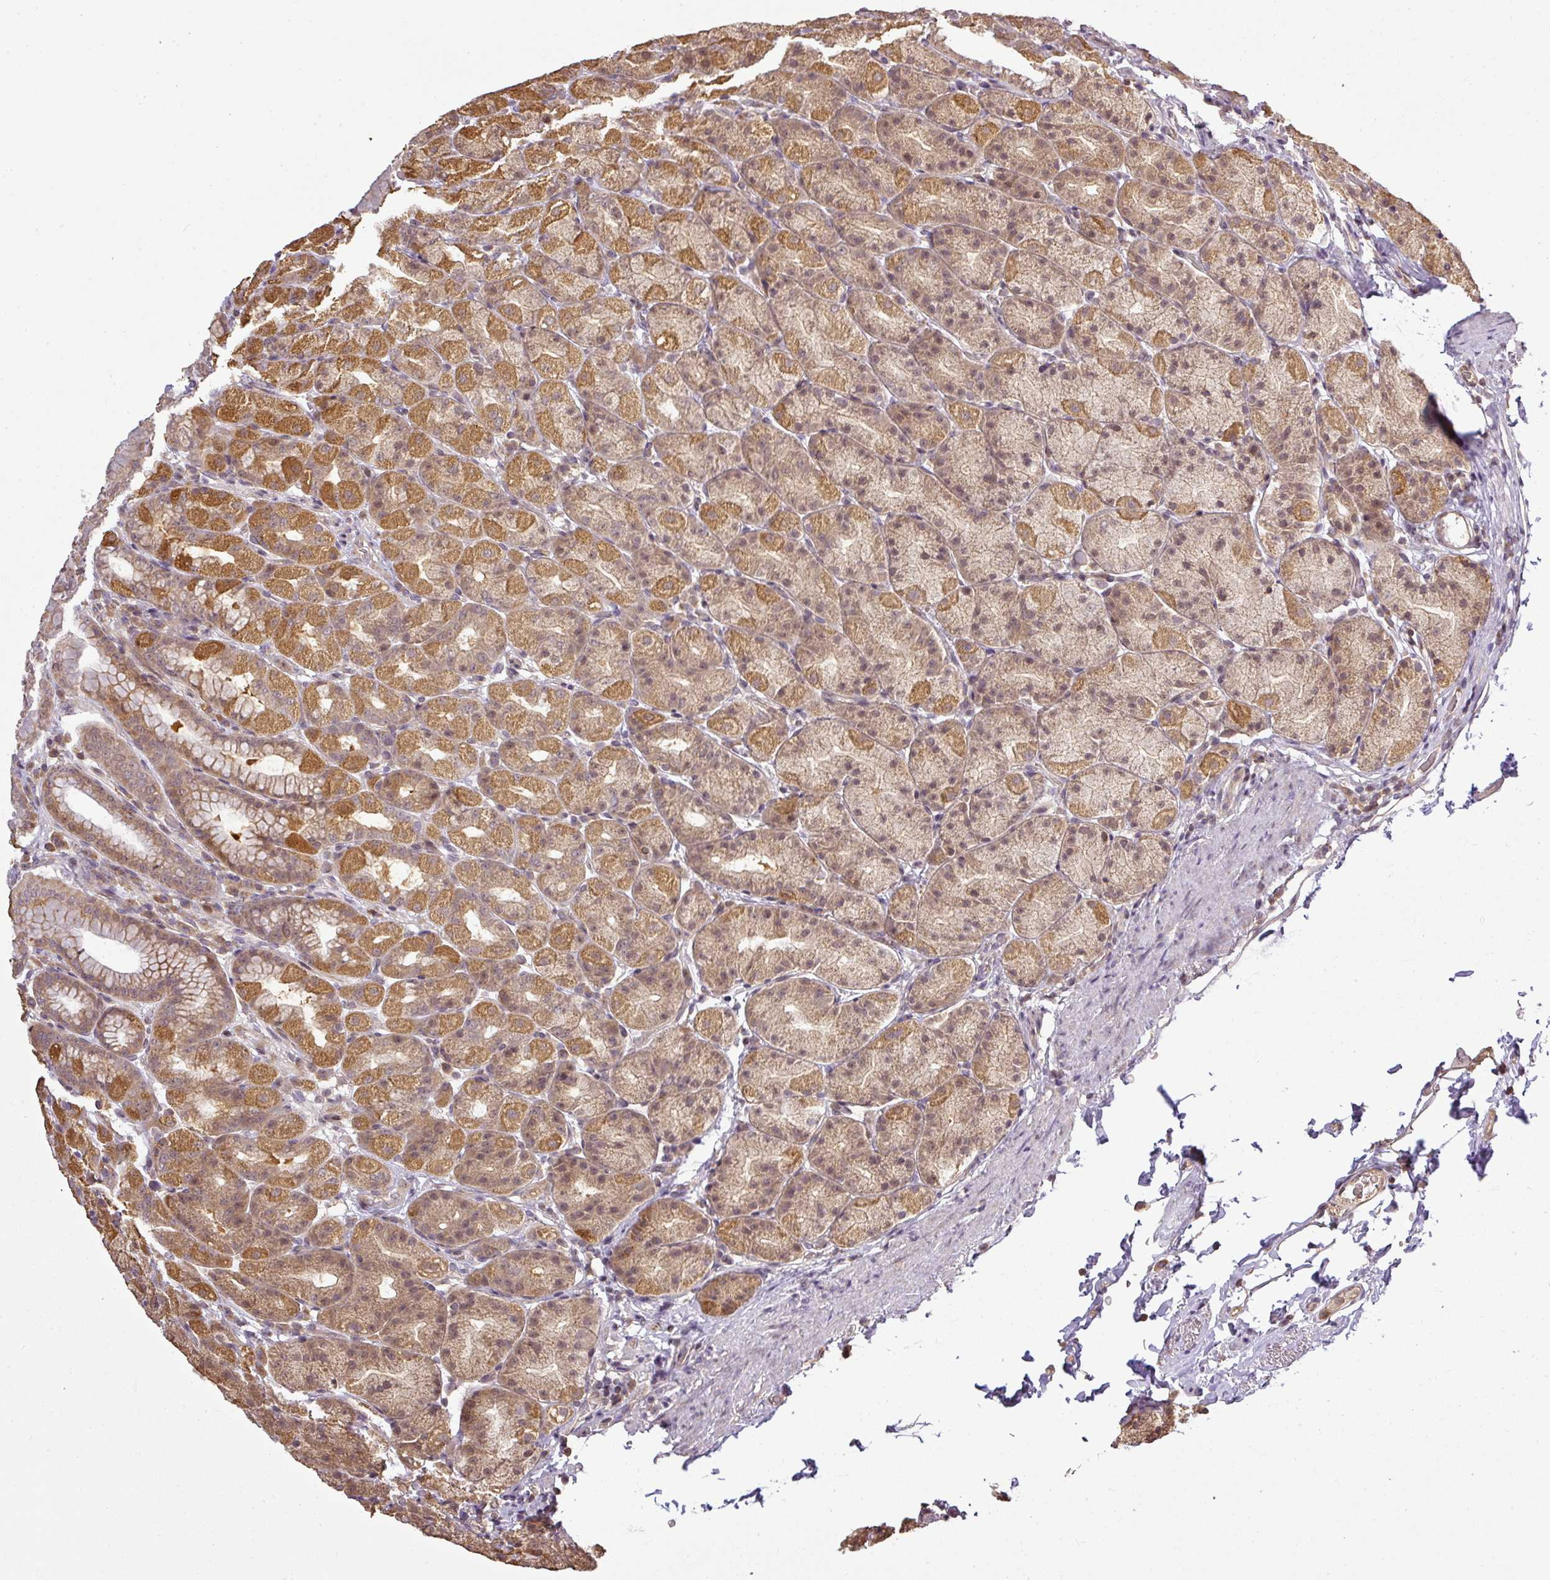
{"staining": {"intensity": "moderate", "quantity": ">75%", "location": "cytoplasmic/membranous,nuclear"}, "tissue": "stomach", "cell_type": "Glandular cells", "image_type": "normal", "snomed": [{"axis": "morphology", "description": "Normal tissue, NOS"}, {"axis": "topography", "description": "Stomach, upper"}, {"axis": "topography", "description": "Stomach"}], "caption": "DAB immunohistochemical staining of normal stomach reveals moderate cytoplasmic/membranous,nuclear protein expression in approximately >75% of glandular cells. (brown staining indicates protein expression, while blue staining denotes nuclei).", "gene": "FAIM", "patient": {"sex": "male", "age": 68}}